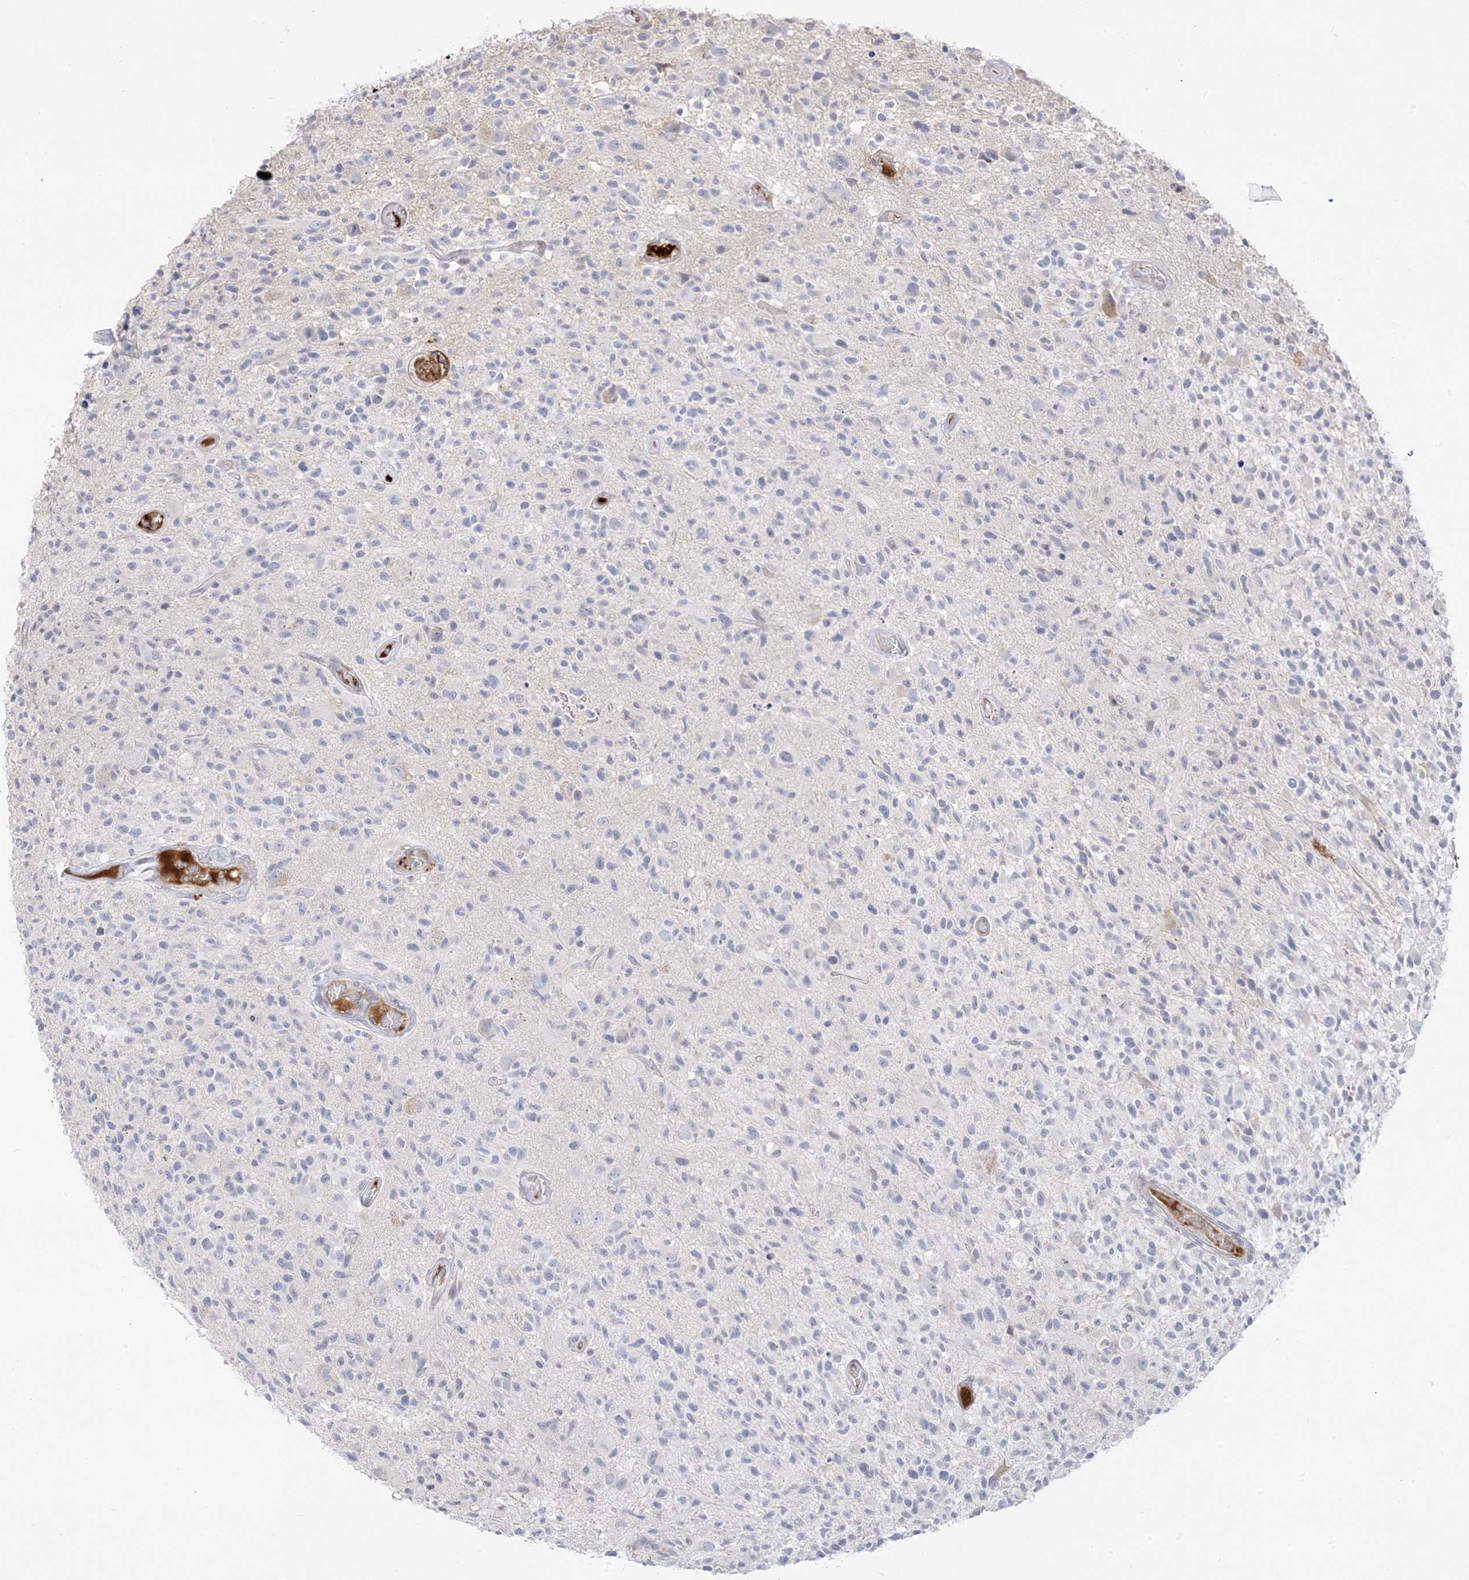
{"staining": {"intensity": "negative", "quantity": "none", "location": "none"}, "tissue": "glioma", "cell_type": "Tumor cells", "image_type": "cancer", "snomed": [{"axis": "morphology", "description": "Glioma, malignant, High grade"}, {"axis": "morphology", "description": "Glioblastoma, NOS"}, {"axis": "topography", "description": "Brain"}], "caption": "IHC of human glioblastoma shows no expression in tumor cells.", "gene": "TRANK1", "patient": {"sex": "male", "age": 60}}